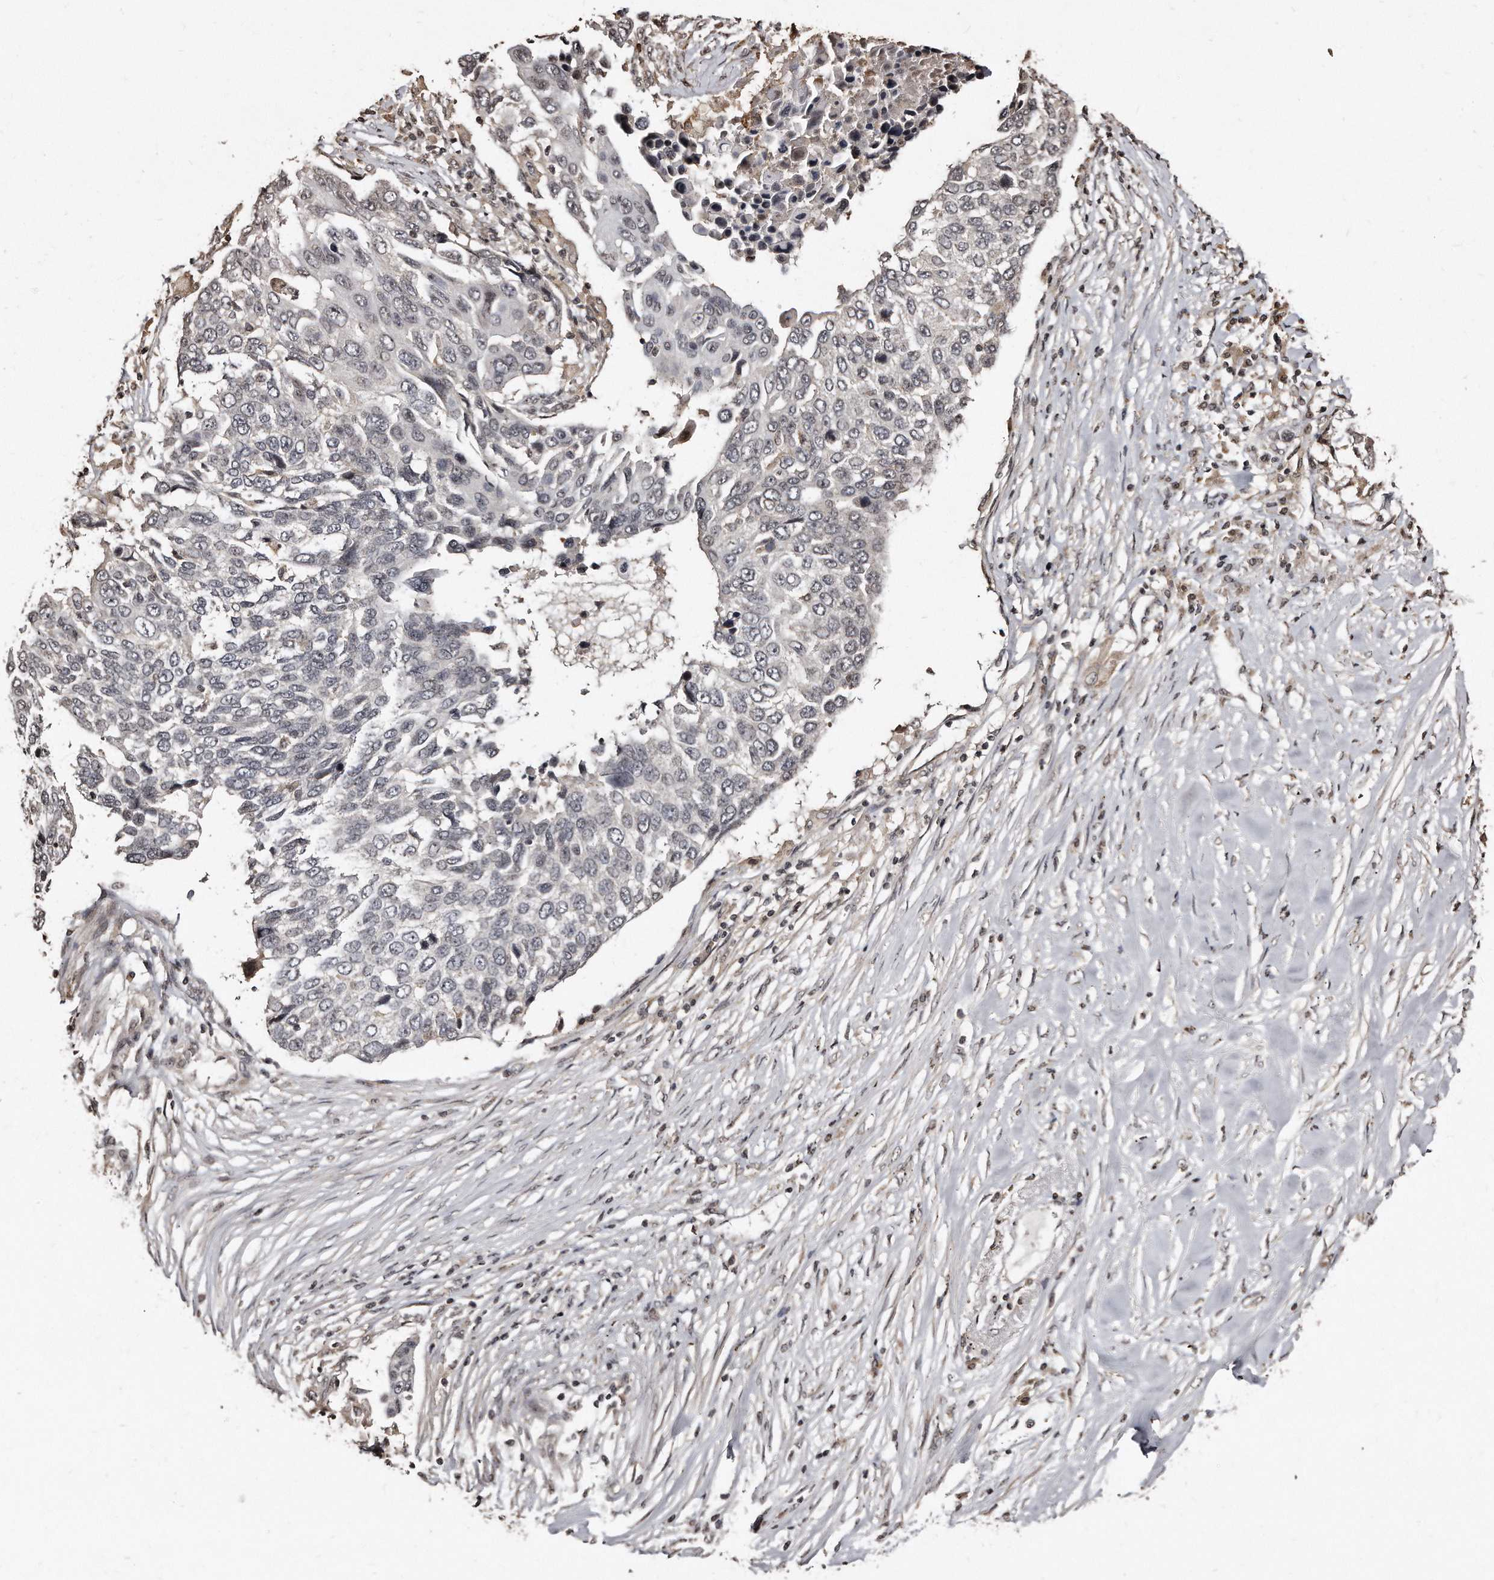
{"staining": {"intensity": "negative", "quantity": "none", "location": "none"}, "tissue": "lung cancer", "cell_type": "Tumor cells", "image_type": "cancer", "snomed": [{"axis": "morphology", "description": "Squamous cell carcinoma, NOS"}, {"axis": "topography", "description": "Lung"}], "caption": "The micrograph displays no significant staining in tumor cells of lung cancer. Brightfield microscopy of immunohistochemistry (IHC) stained with DAB (3,3'-diaminobenzidine) (brown) and hematoxylin (blue), captured at high magnification.", "gene": "TSHR", "patient": {"sex": "male", "age": 66}}